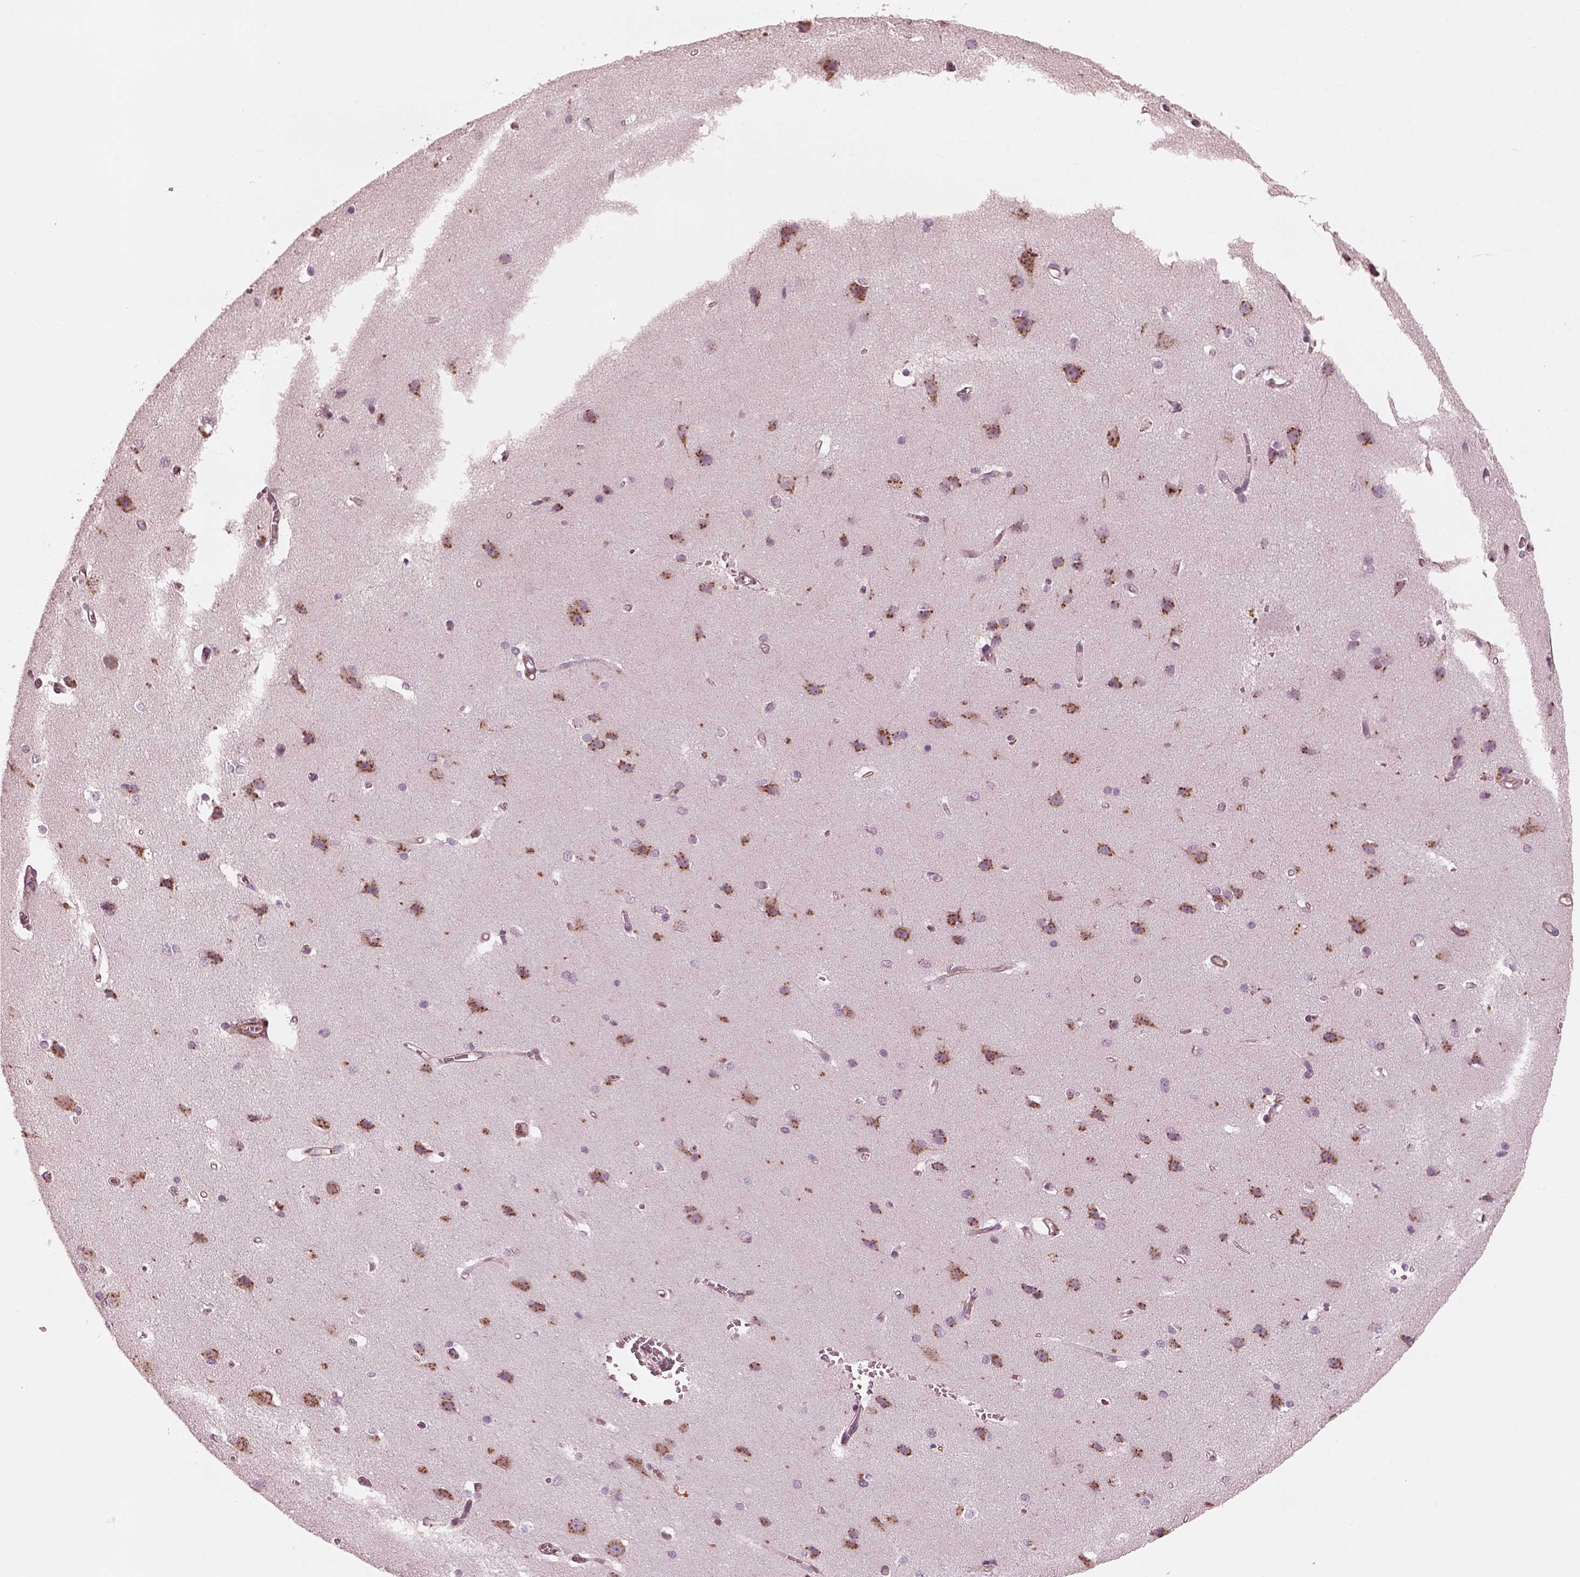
{"staining": {"intensity": "weak", "quantity": "<25%", "location": "cytoplasmic/membranous"}, "tissue": "cerebral cortex", "cell_type": "Endothelial cells", "image_type": "normal", "snomed": [{"axis": "morphology", "description": "Normal tissue, NOS"}, {"axis": "topography", "description": "Cerebral cortex"}], "caption": "Endothelial cells show no significant protein expression in normal cerebral cortex.", "gene": "ELAPOR1", "patient": {"sex": "male", "age": 37}}